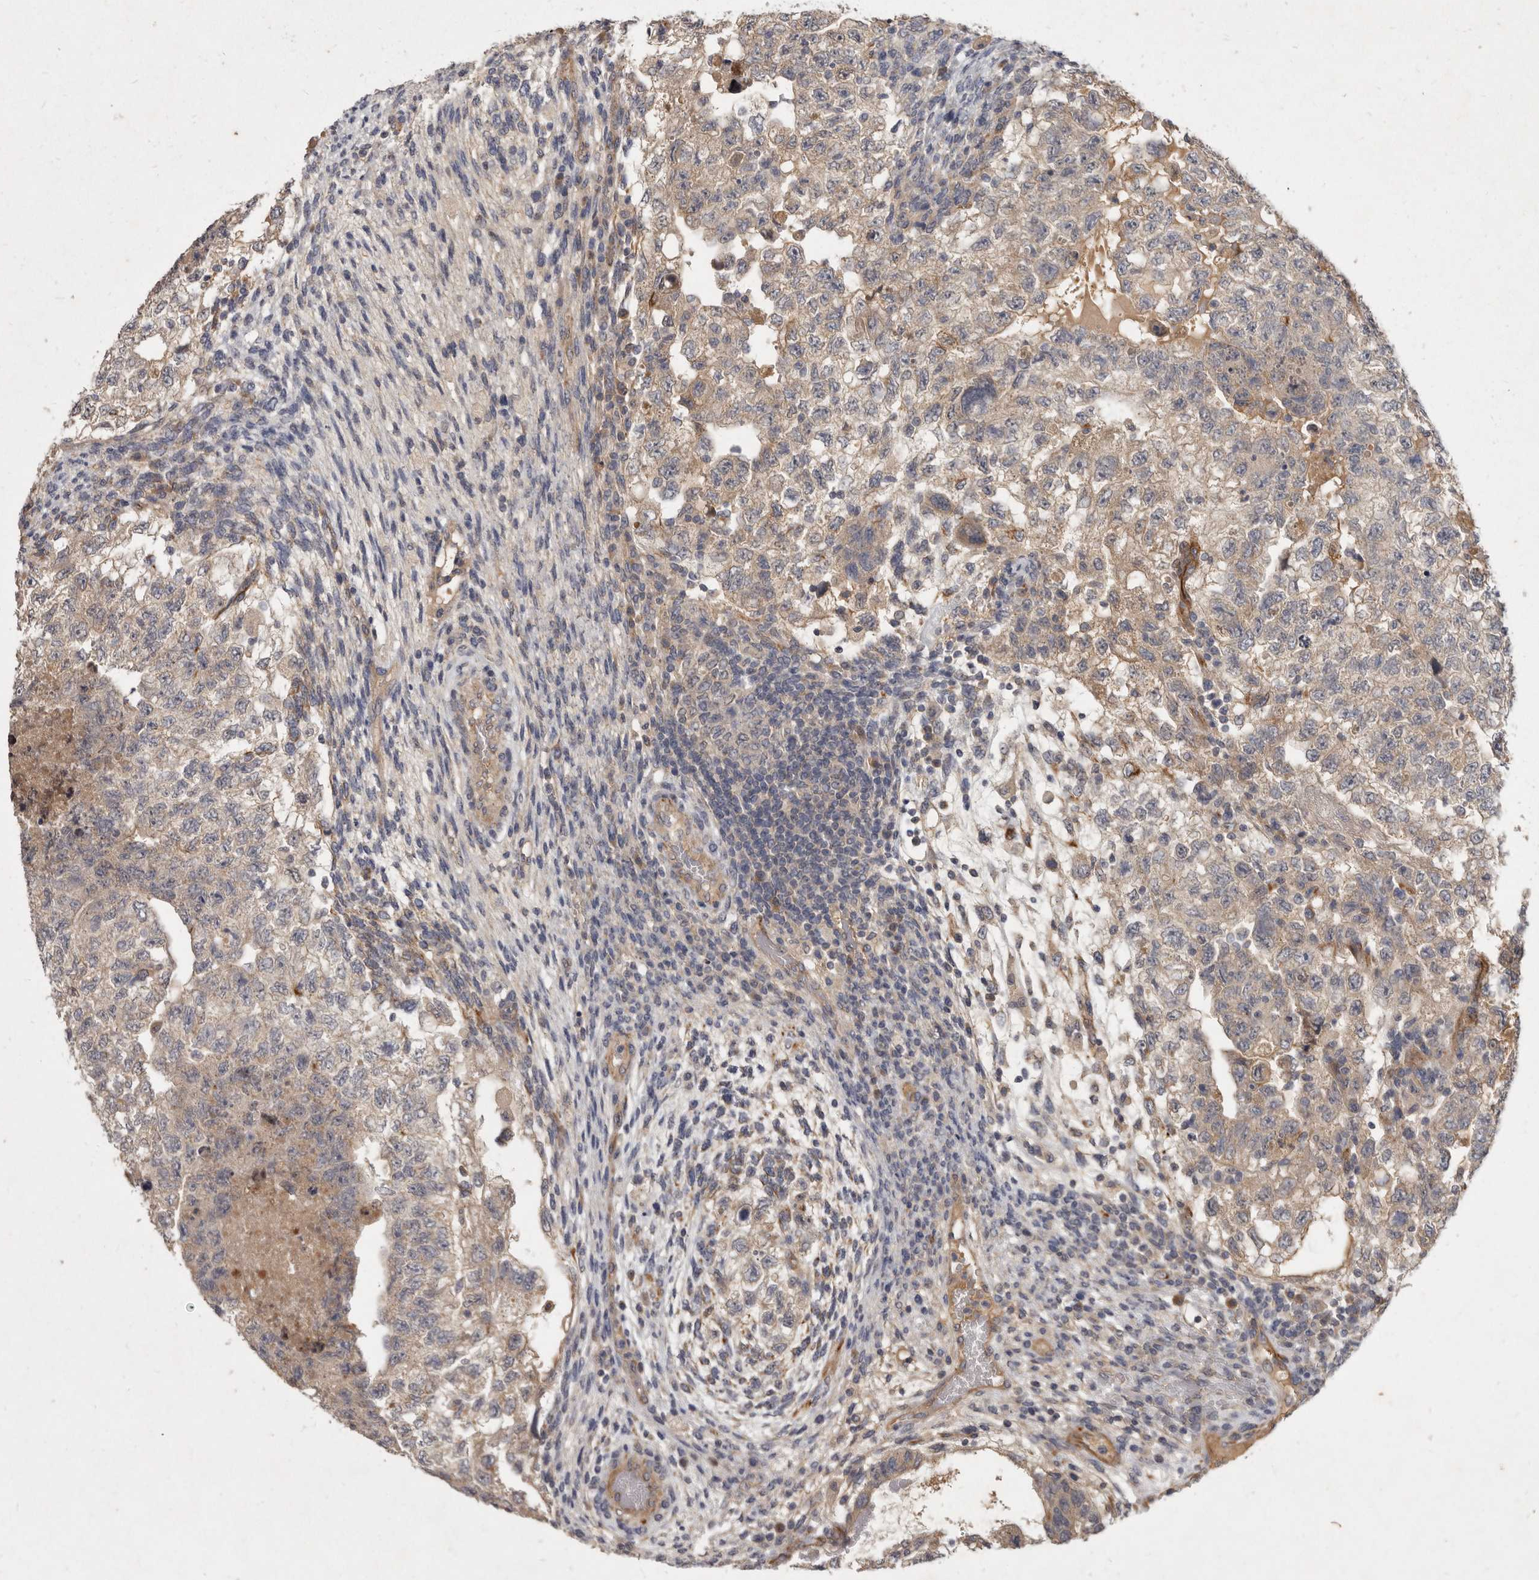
{"staining": {"intensity": "weak", "quantity": "<25%", "location": "cytoplasmic/membranous"}, "tissue": "testis cancer", "cell_type": "Tumor cells", "image_type": "cancer", "snomed": [{"axis": "morphology", "description": "Carcinoma, Embryonal, NOS"}, {"axis": "topography", "description": "Testis"}], "caption": "Human testis embryonal carcinoma stained for a protein using immunohistochemistry (IHC) exhibits no positivity in tumor cells.", "gene": "SLC22A1", "patient": {"sex": "male", "age": 36}}